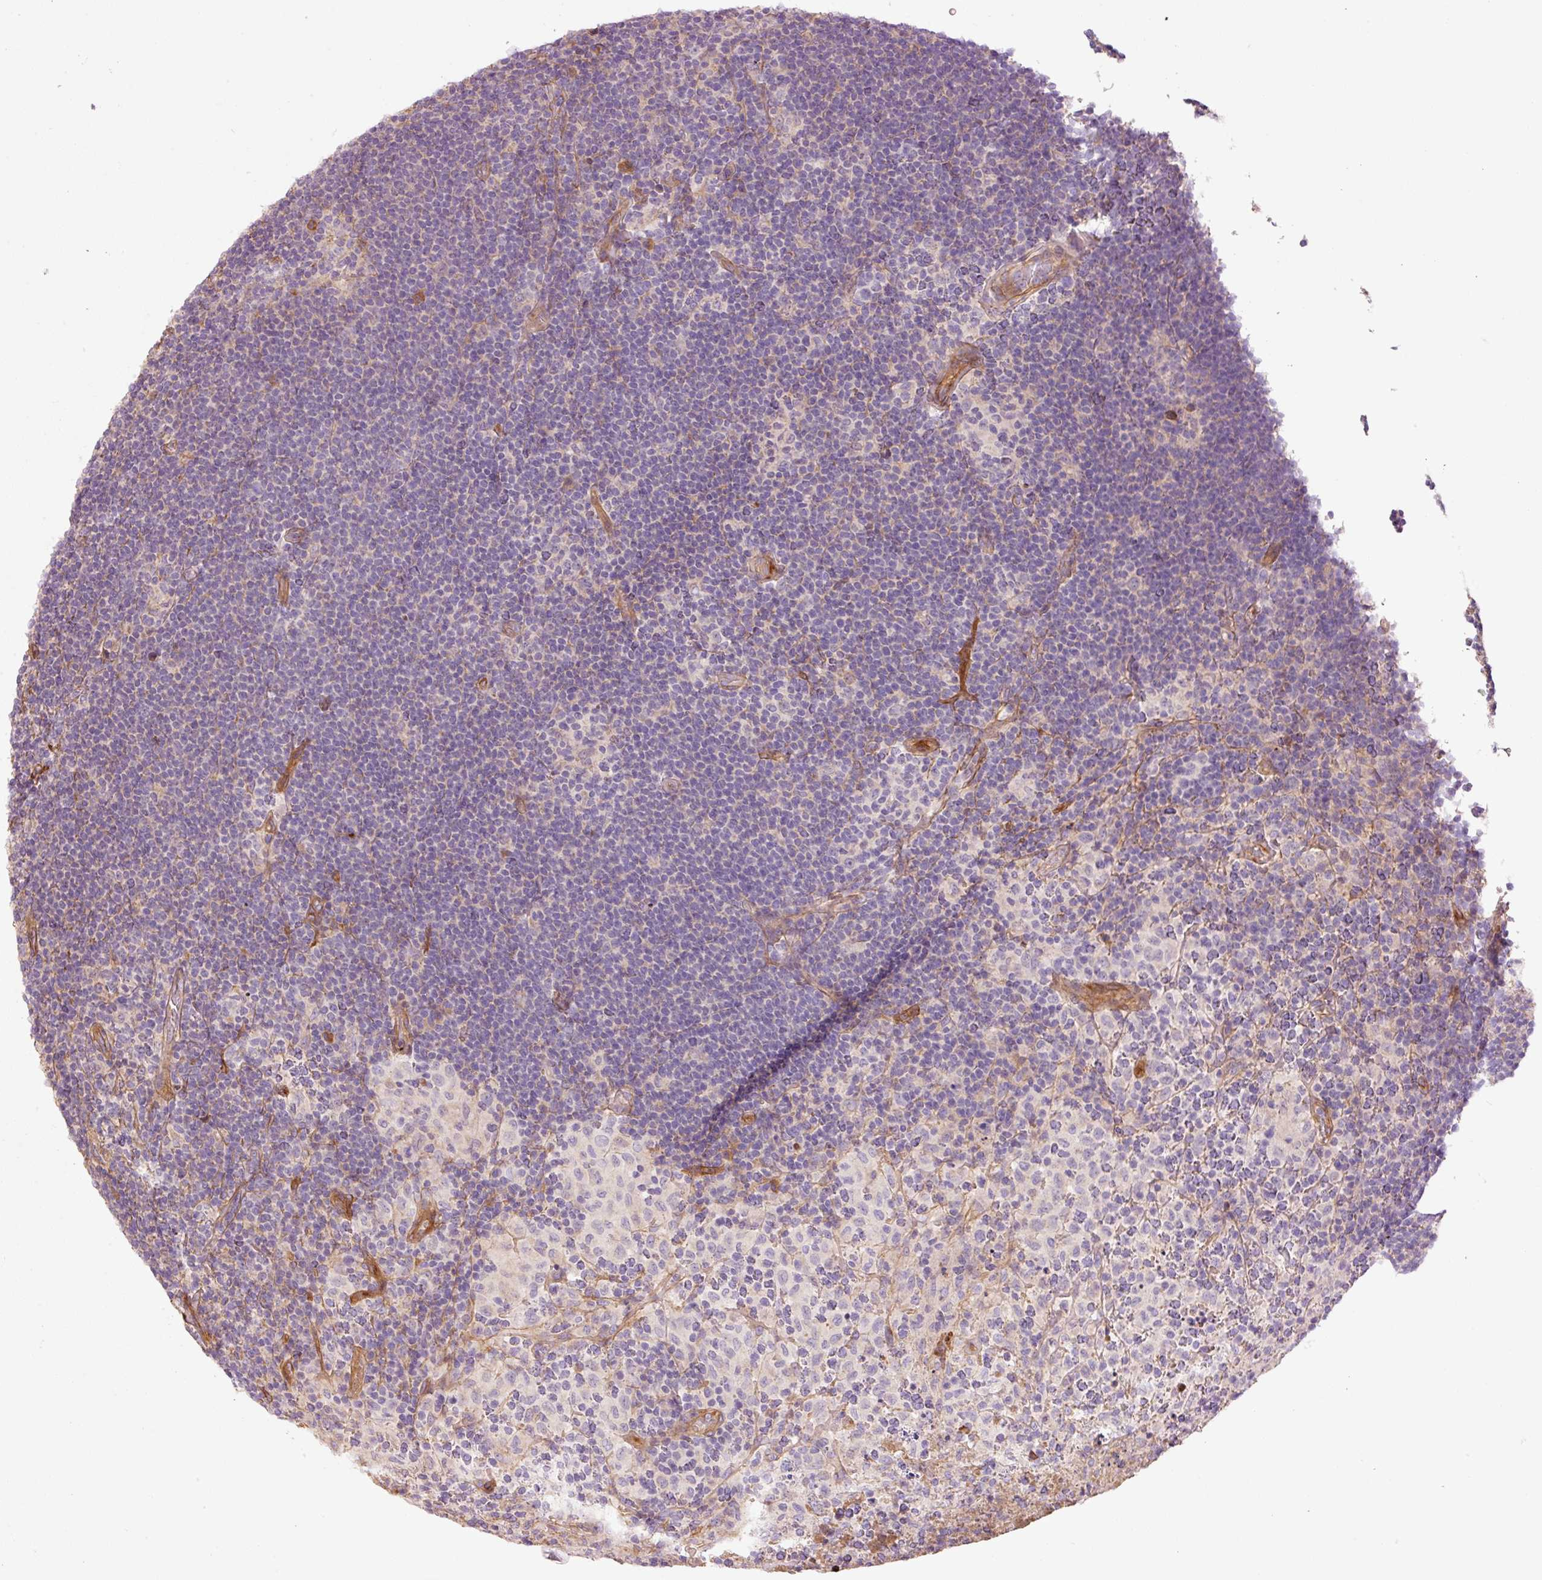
{"staining": {"intensity": "negative", "quantity": "none", "location": "none"}, "tissue": "lymphoma", "cell_type": "Tumor cells", "image_type": "cancer", "snomed": [{"axis": "morphology", "description": "Hodgkin's disease, NOS"}, {"axis": "topography", "description": "Lymph node"}], "caption": "Immunohistochemistry of human Hodgkin's disease displays no positivity in tumor cells.", "gene": "NID2", "patient": {"sex": "female", "age": 57}}